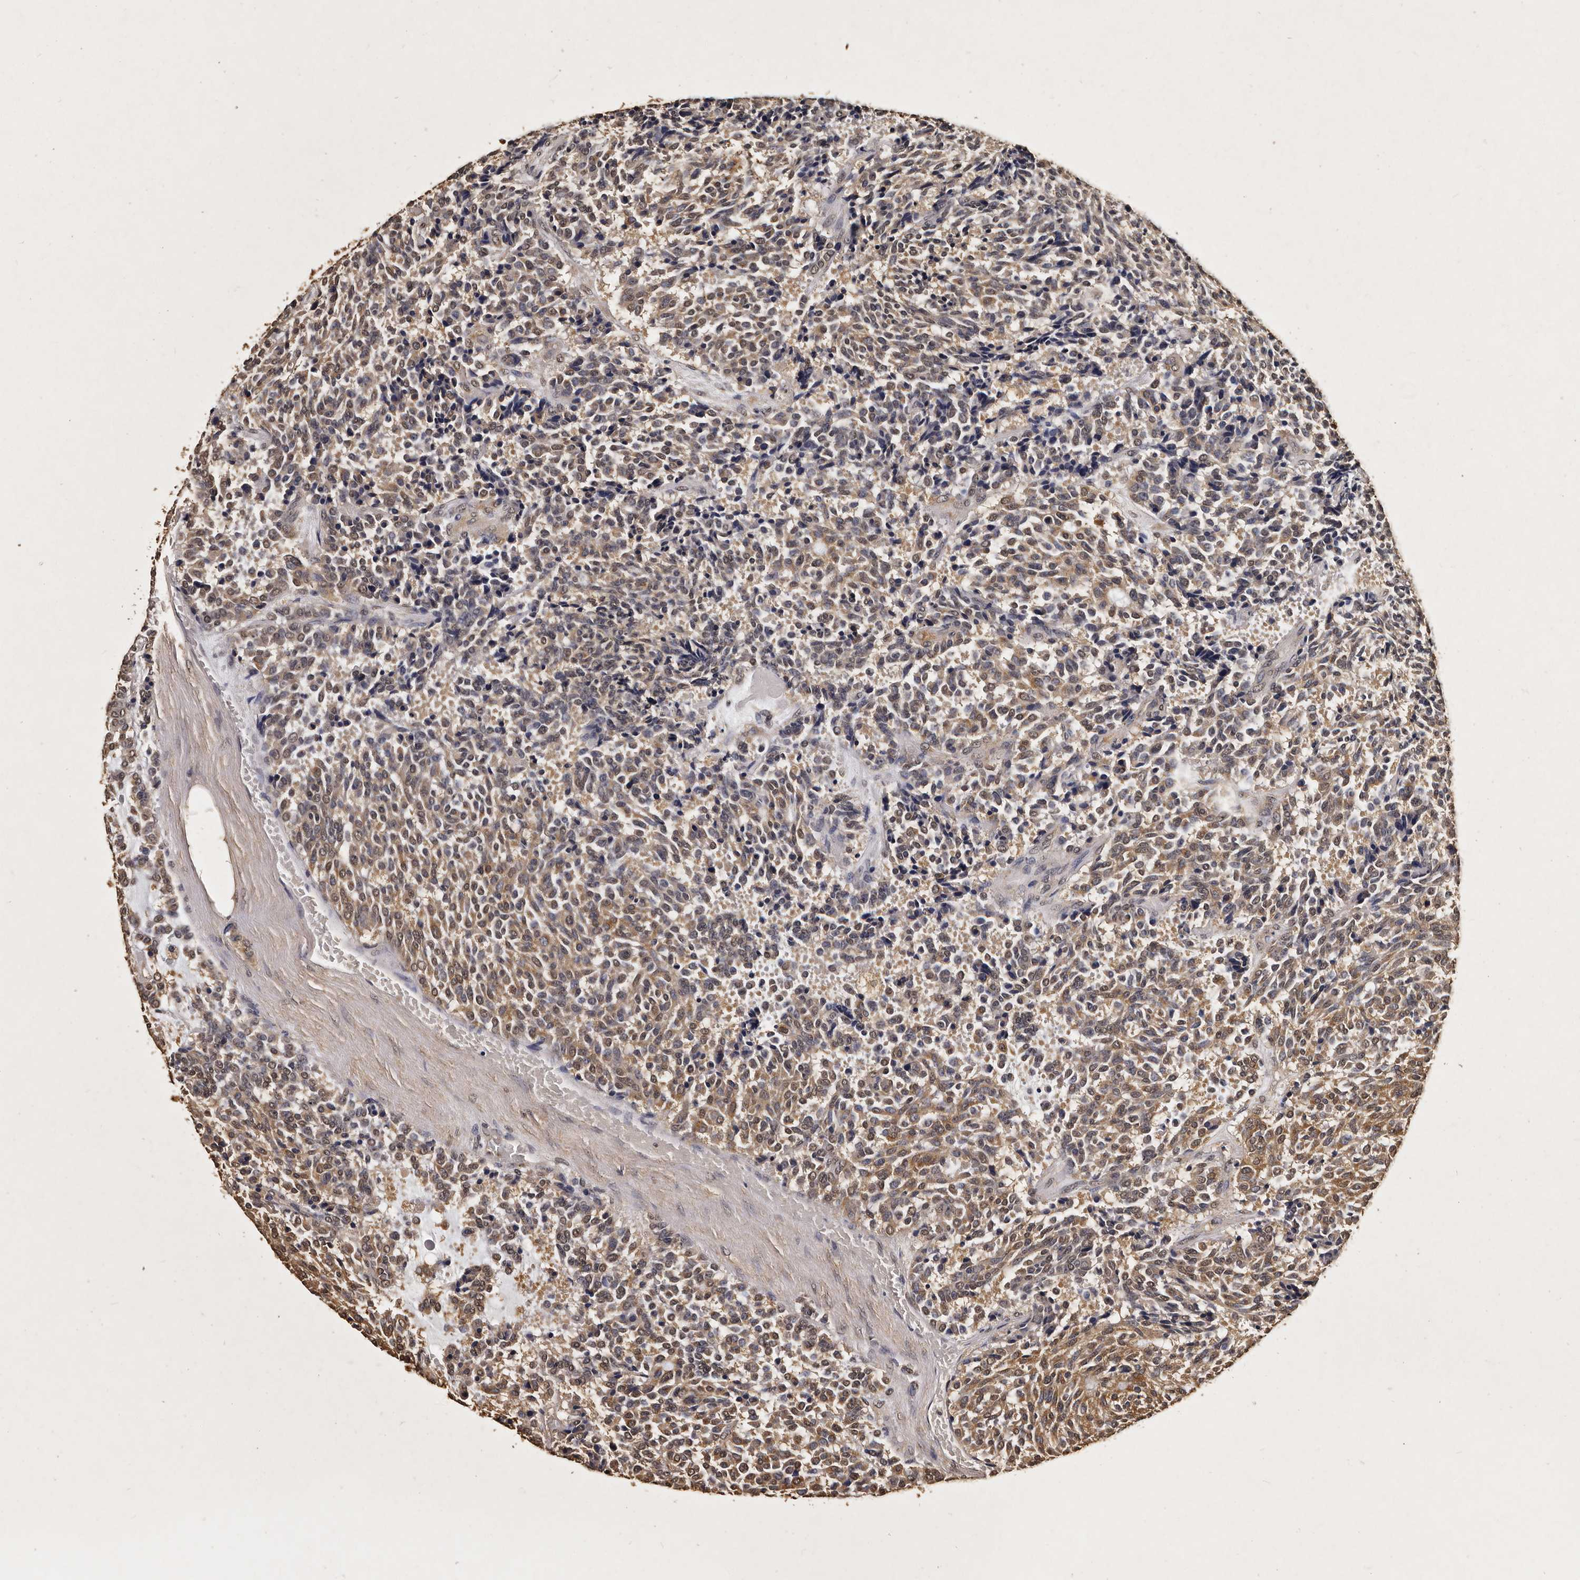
{"staining": {"intensity": "moderate", "quantity": "25%-75%", "location": "cytoplasmic/membranous"}, "tissue": "carcinoid", "cell_type": "Tumor cells", "image_type": "cancer", "snomed": [{"axis": "morphology", "description": "Carcinoid, malignant, NOS"}, {"axis": "topography", "description": "Pancreas"}], "caption": "Immunohistochemical staining of carcinoid shows medium levels of moderate cytoplasmic/membranous staining in approximately 25%-75% of tumor cells.", "gene": "PARS2", "patient": {"sex": "female", "age": 54}}